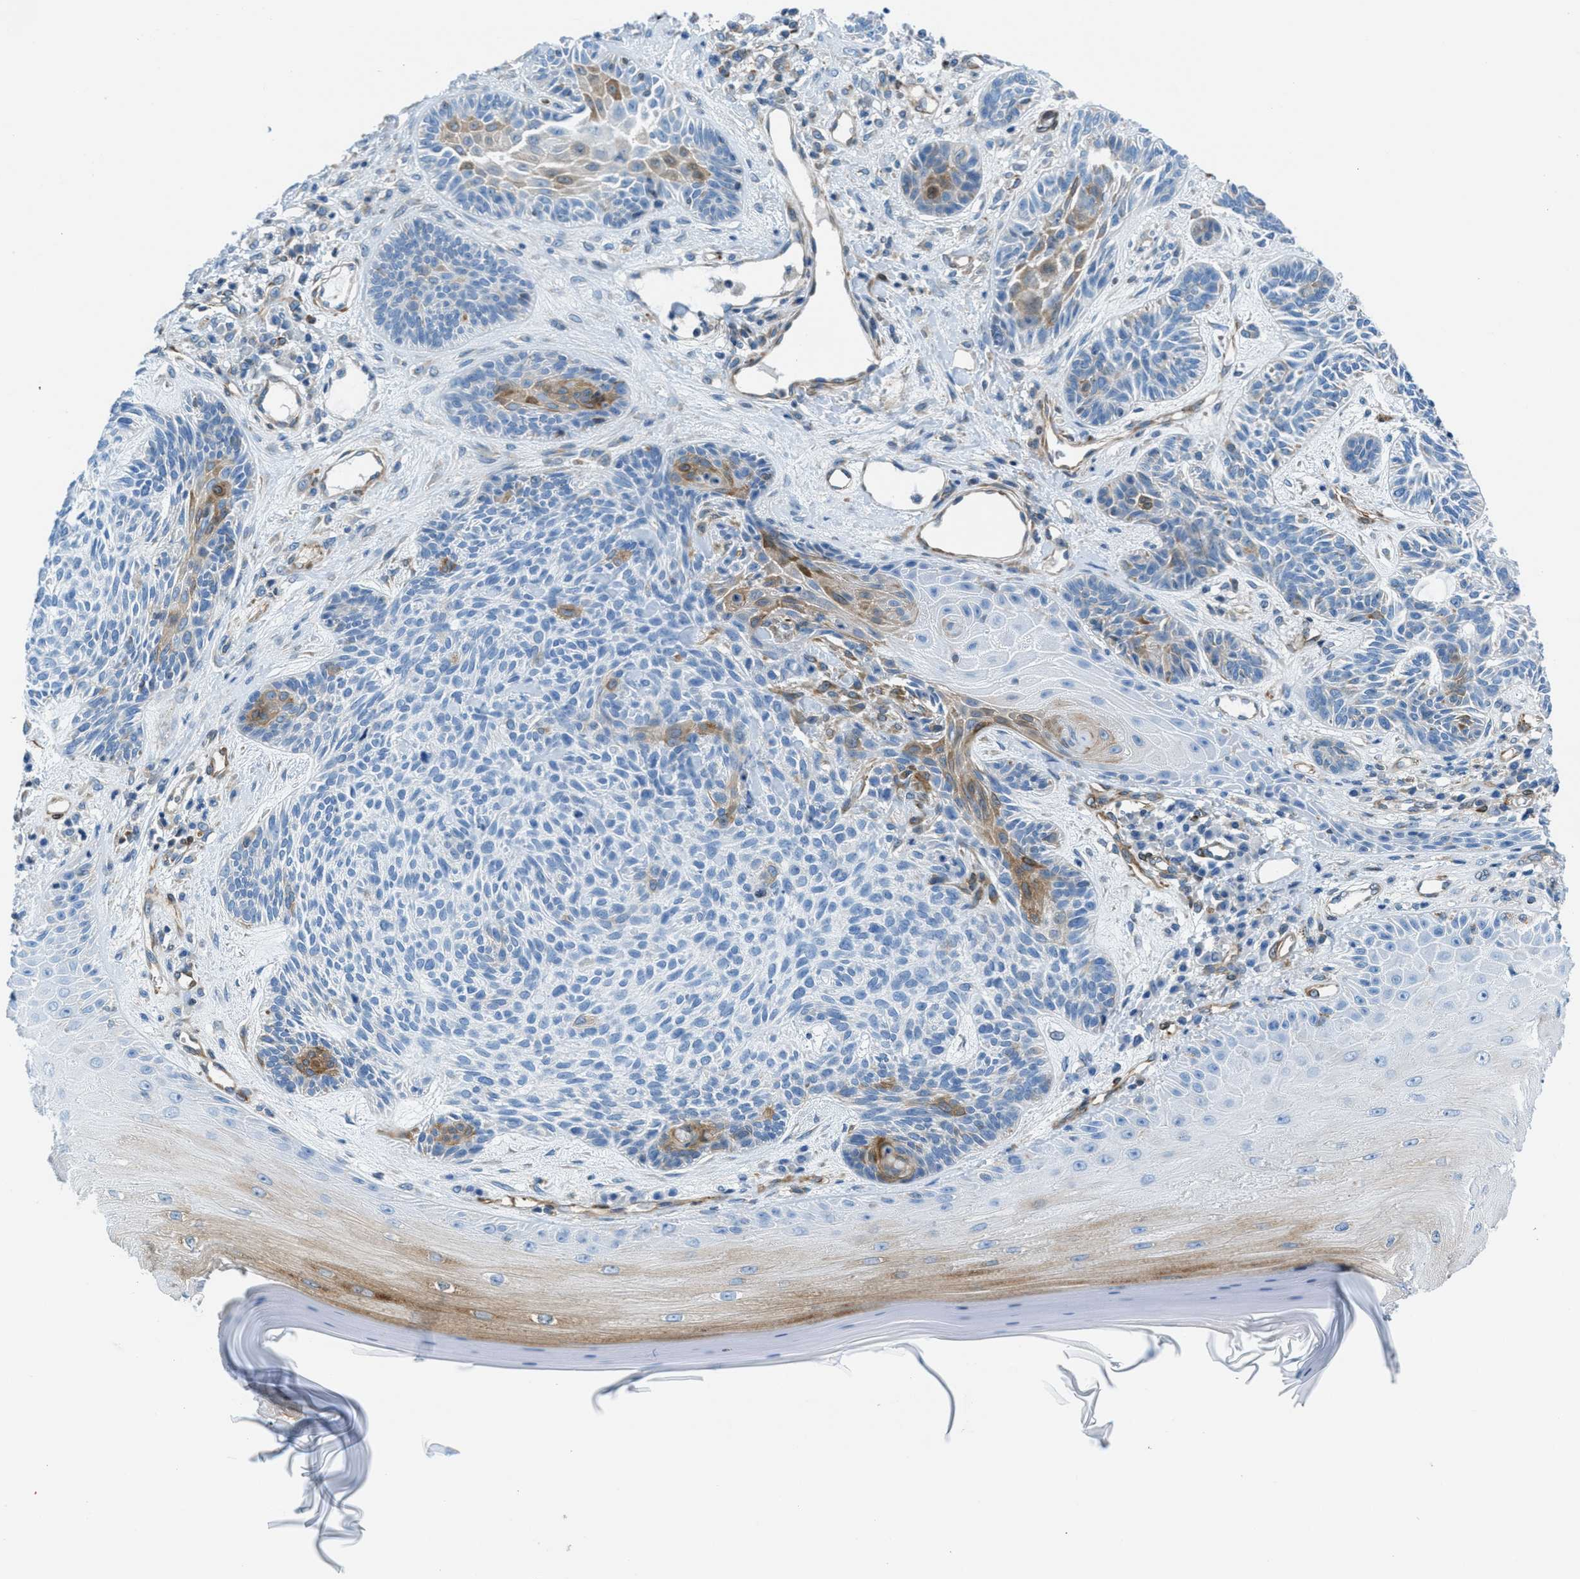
{"staining": {"intensity": "moderate", "quantity": "<25%", "location": "cytoplasmic/membranous"}, "tissue": "skin cancer", "cell_type": "Tumor cells", "image_type": "cancer", "snomed": [{"axis": "morphology", "description": "Basal cell carcinoma"}, {"axis": "topography", "description": "Skin"}], "caption": "Immunohistochemical staining of skin cancer (basal cell carcinoma) reveals low levels of moderate cytoplasmic/membranous protein staining in about <25% of tumor cells.", "gene": "MAPRE2", "patient": {"sex": "male", "age": 55}}